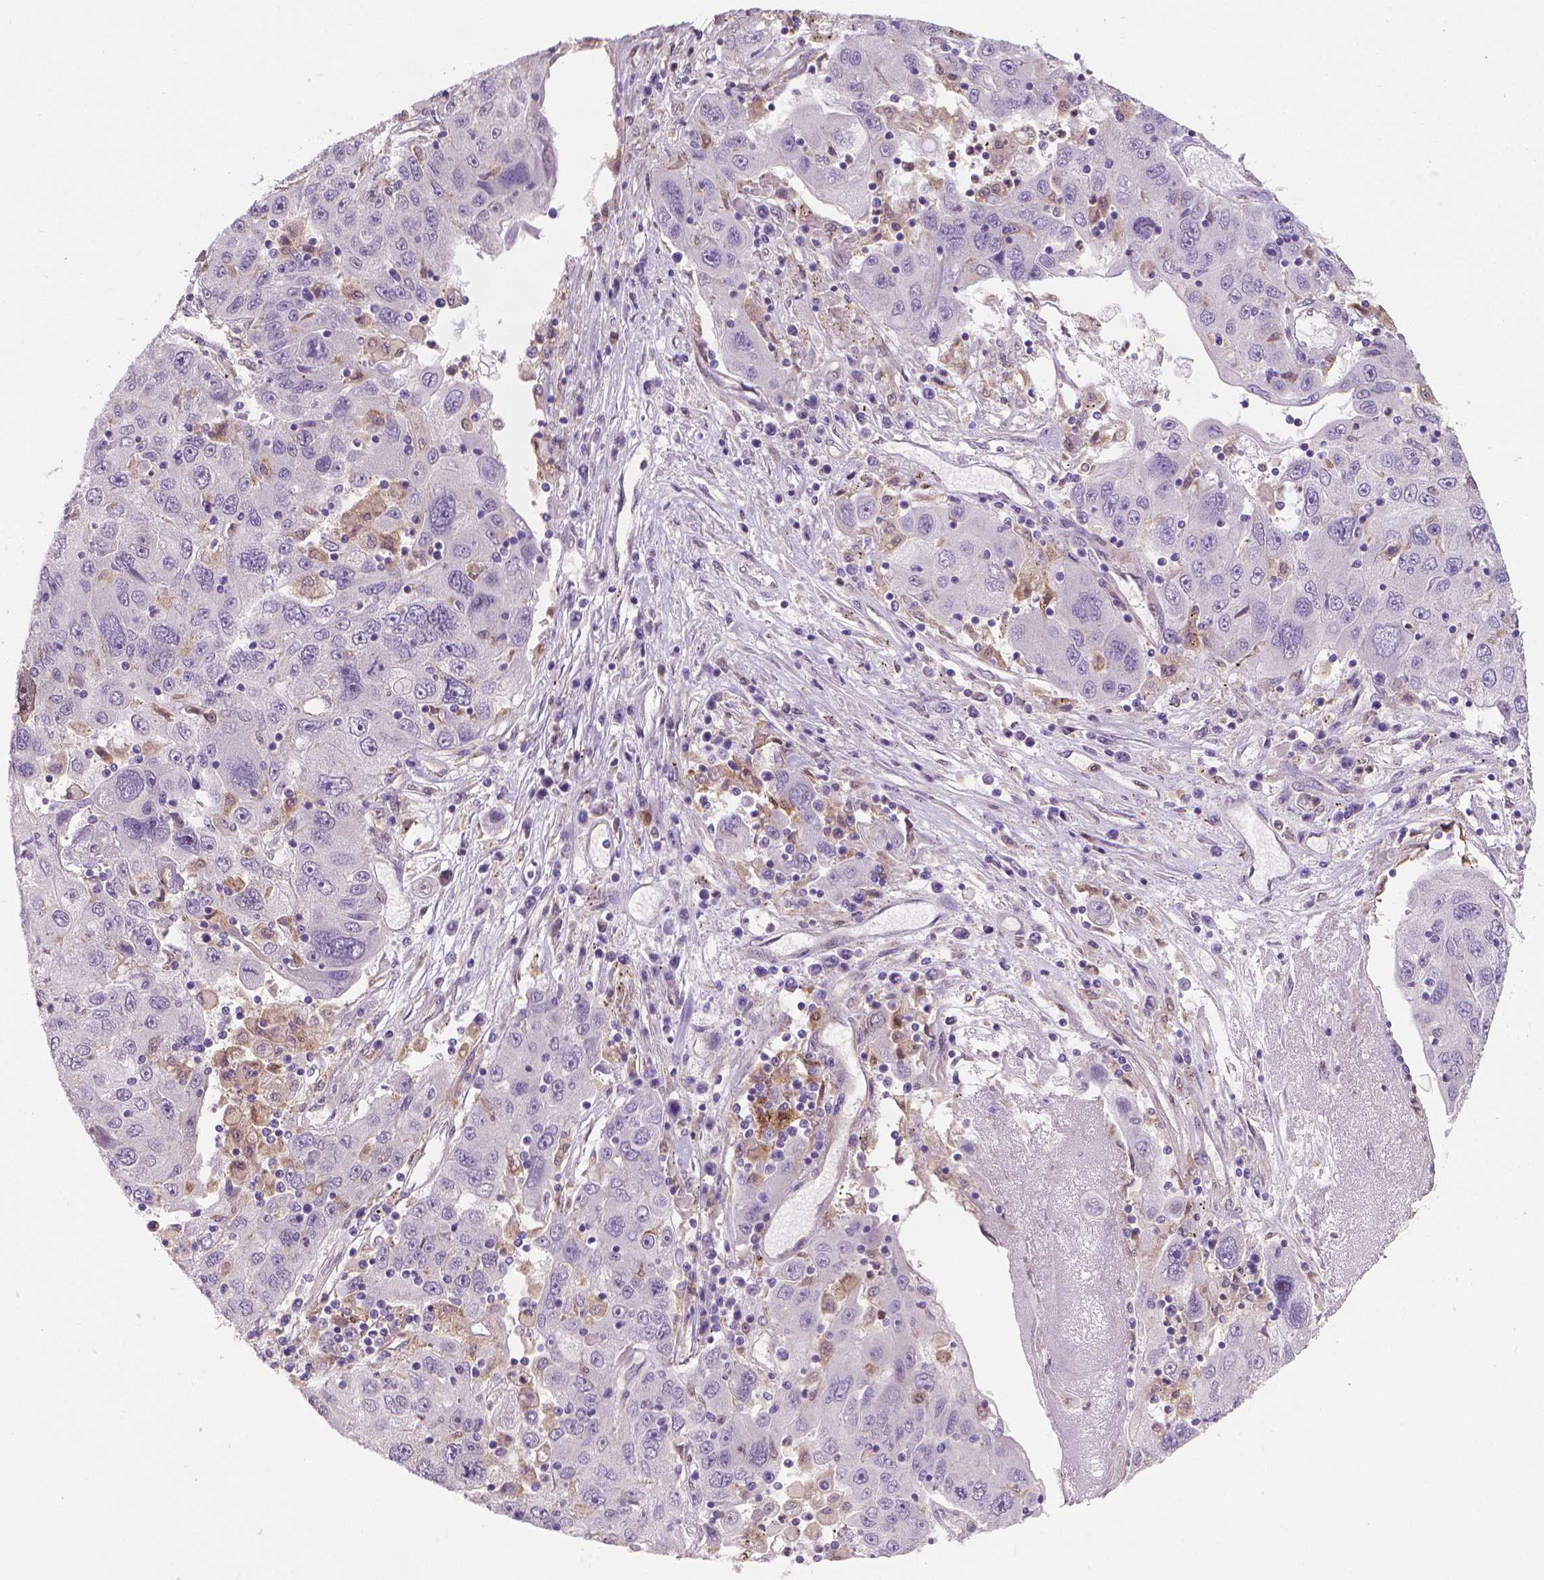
{"staining": {"intensity": "negative", "quantity": "none", "location": "none"}, "tissue": "stomach cancer", "cell_type": "Tumor cells", "image_type": "cancer", "snomed": [{"axis": "morphology", "description": "Adenocarcinoma, NOS"}, {"axis": "topography", "description": "Stomach"}], "caption": "A histopathology image of adenocarcinoma (stomach) stained for a protein reveals no brown staining in tumor cells.", "gene": "TNFAIP2", "patient": {"sex": "male", "age": 56}}